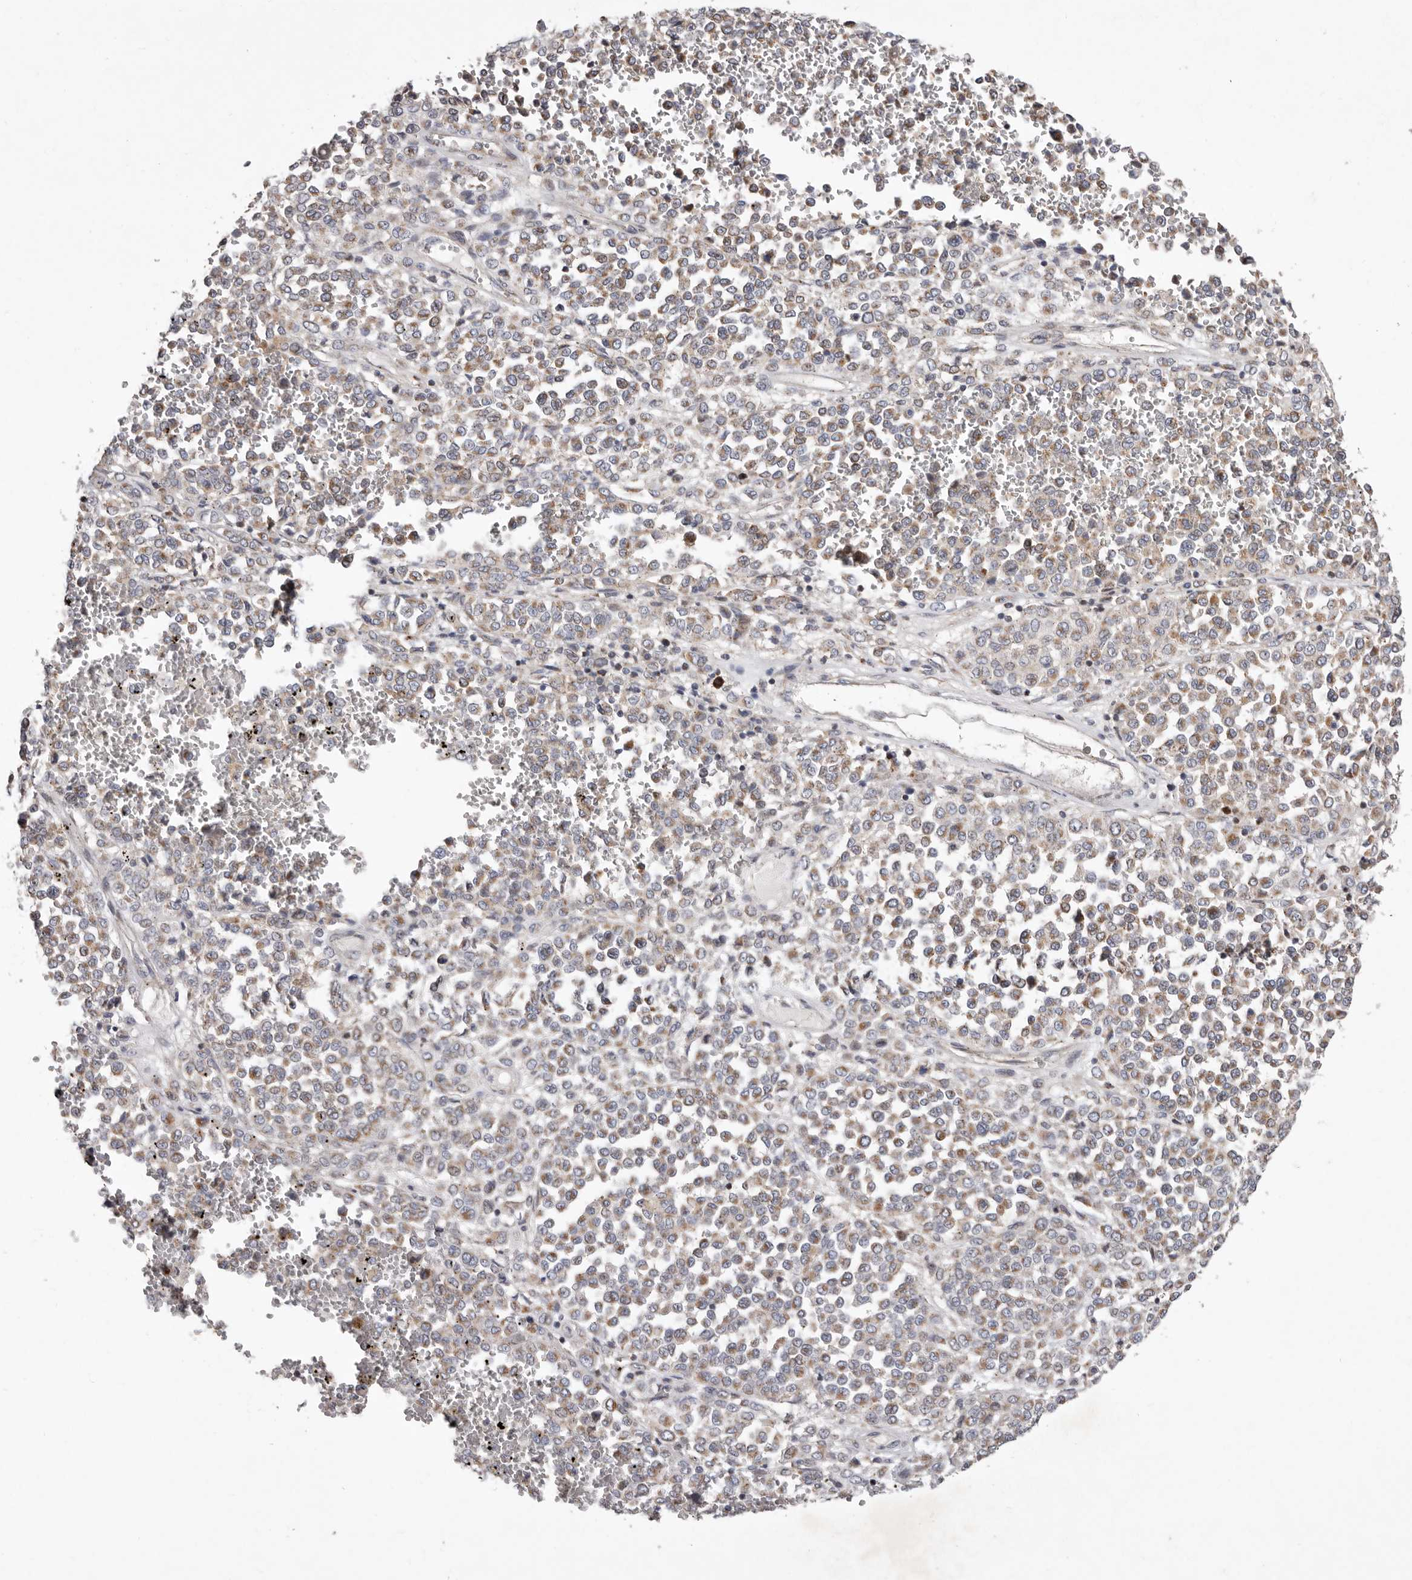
{"staining": {"intensity": "moderate", "quantity": ">75%", "location": "cytoplasmic/membranous"}, "tissue": "melanoma", "cell_type": "Tumor cells", "image_type": "cancer", "snomed": [{"axis": "morphology", "description": "Malignant melanoma, Metastatic site"}, {"axis": "topography", "description": "Pancreas"}], "caption": "Approximately >75% of tumor cells in human melanoma reveal moderate cytoplasmic/membranous protein expression as visualized by brown immunohistochemical staining.", "gene": "TIMM17B", "patient": {"sex": "female", "age": 30}}